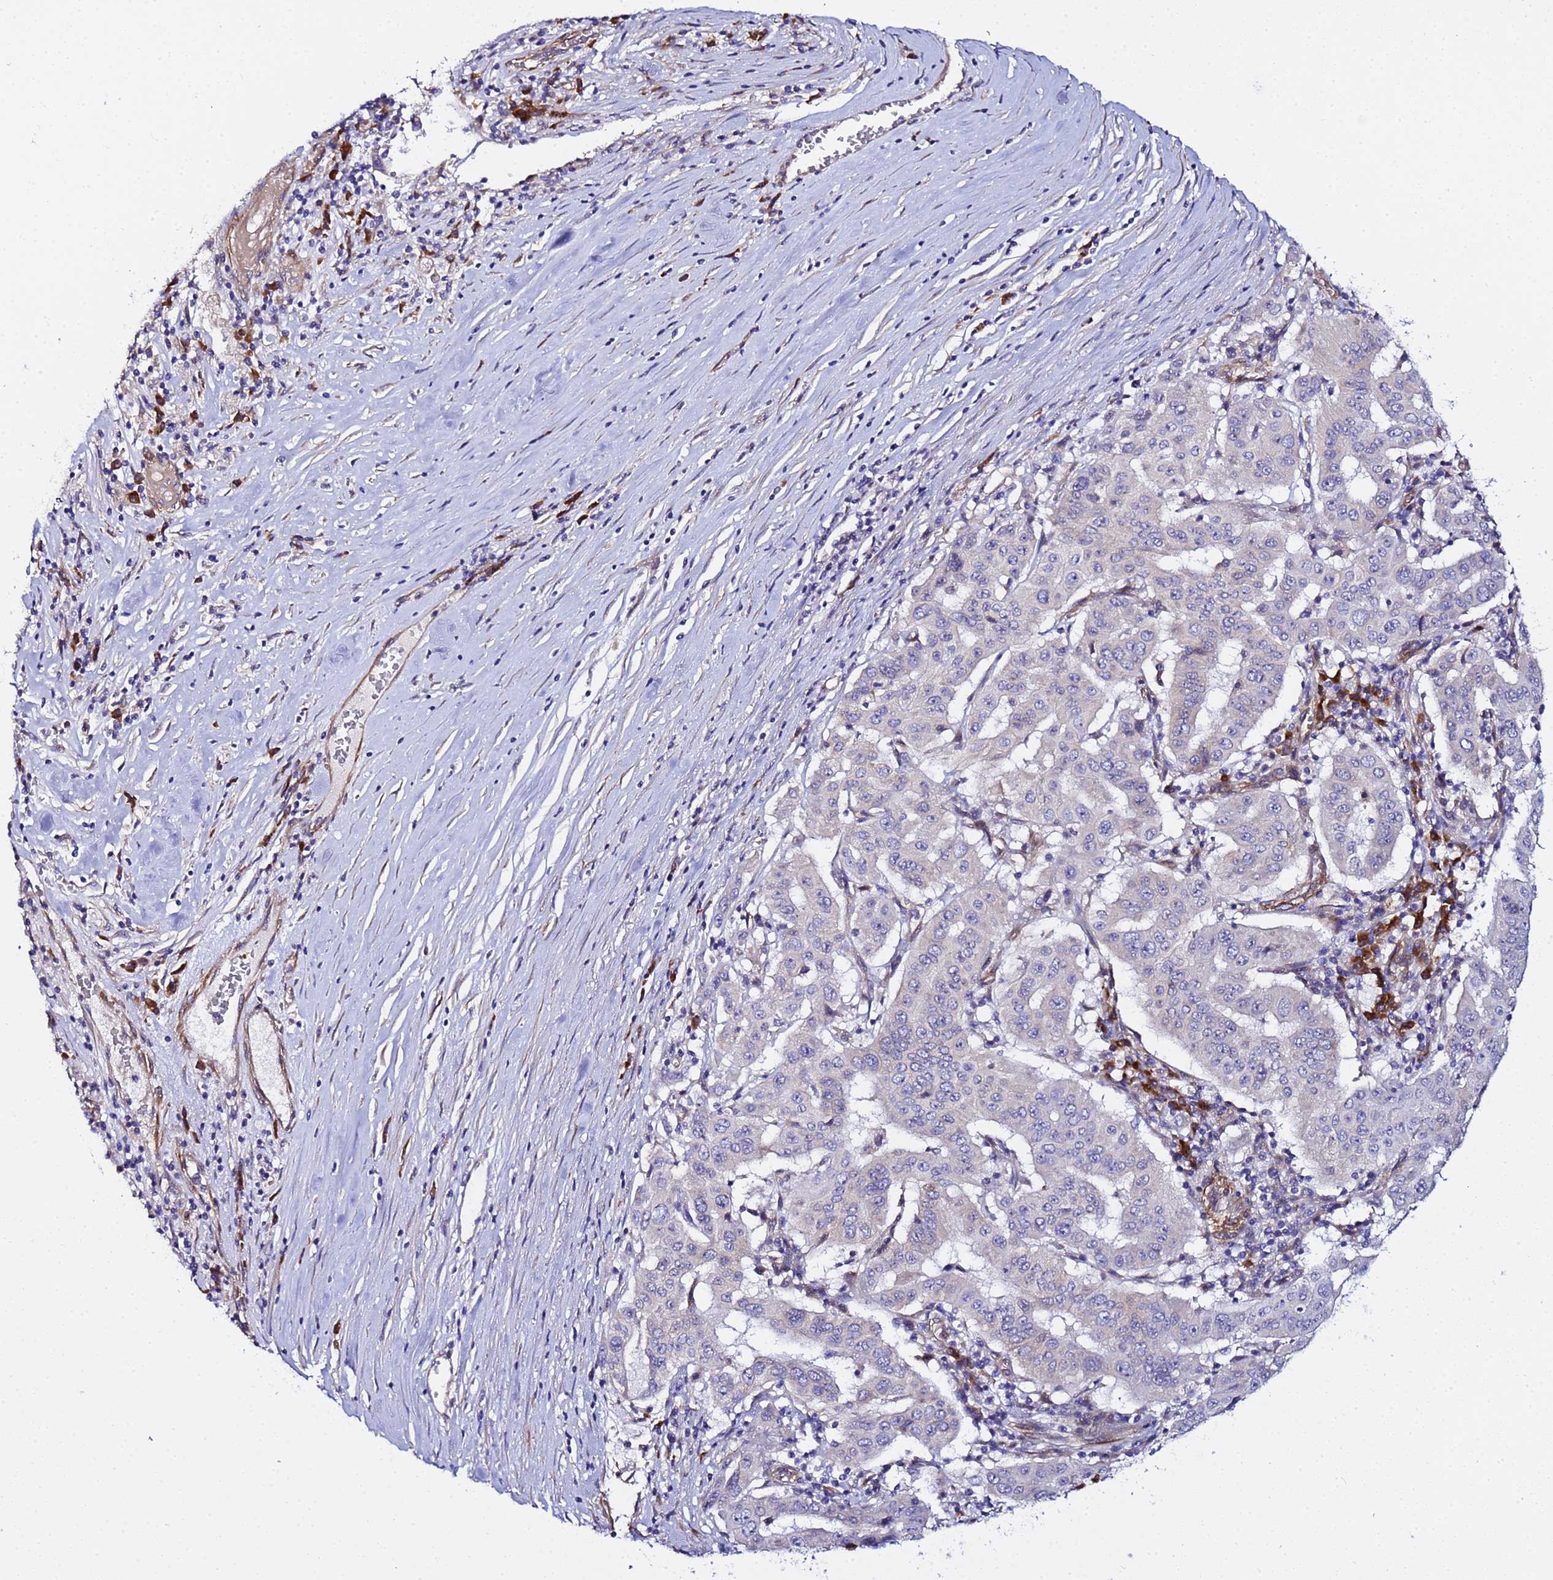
{"staining": {"intensity": "weak", "quantity": "<25%", "location": "cytoplasmic/membranous"}, "tissue": "pancreatic cancer", "cell_type": "Tumor cells", "image_type": "cancer", "snomed": [{"axis": "morphology", "description": "Adenocarcinoma, NOS"}, {"axis": "topography", "description": "Pancreas"}], "caption": "Pancreatic cancer (adenocarcinoma) stained for a protein using IHC displays no positivity tumor cells.", "gene": "JRKL", "patient": {"sex": "male", "age": 63}}